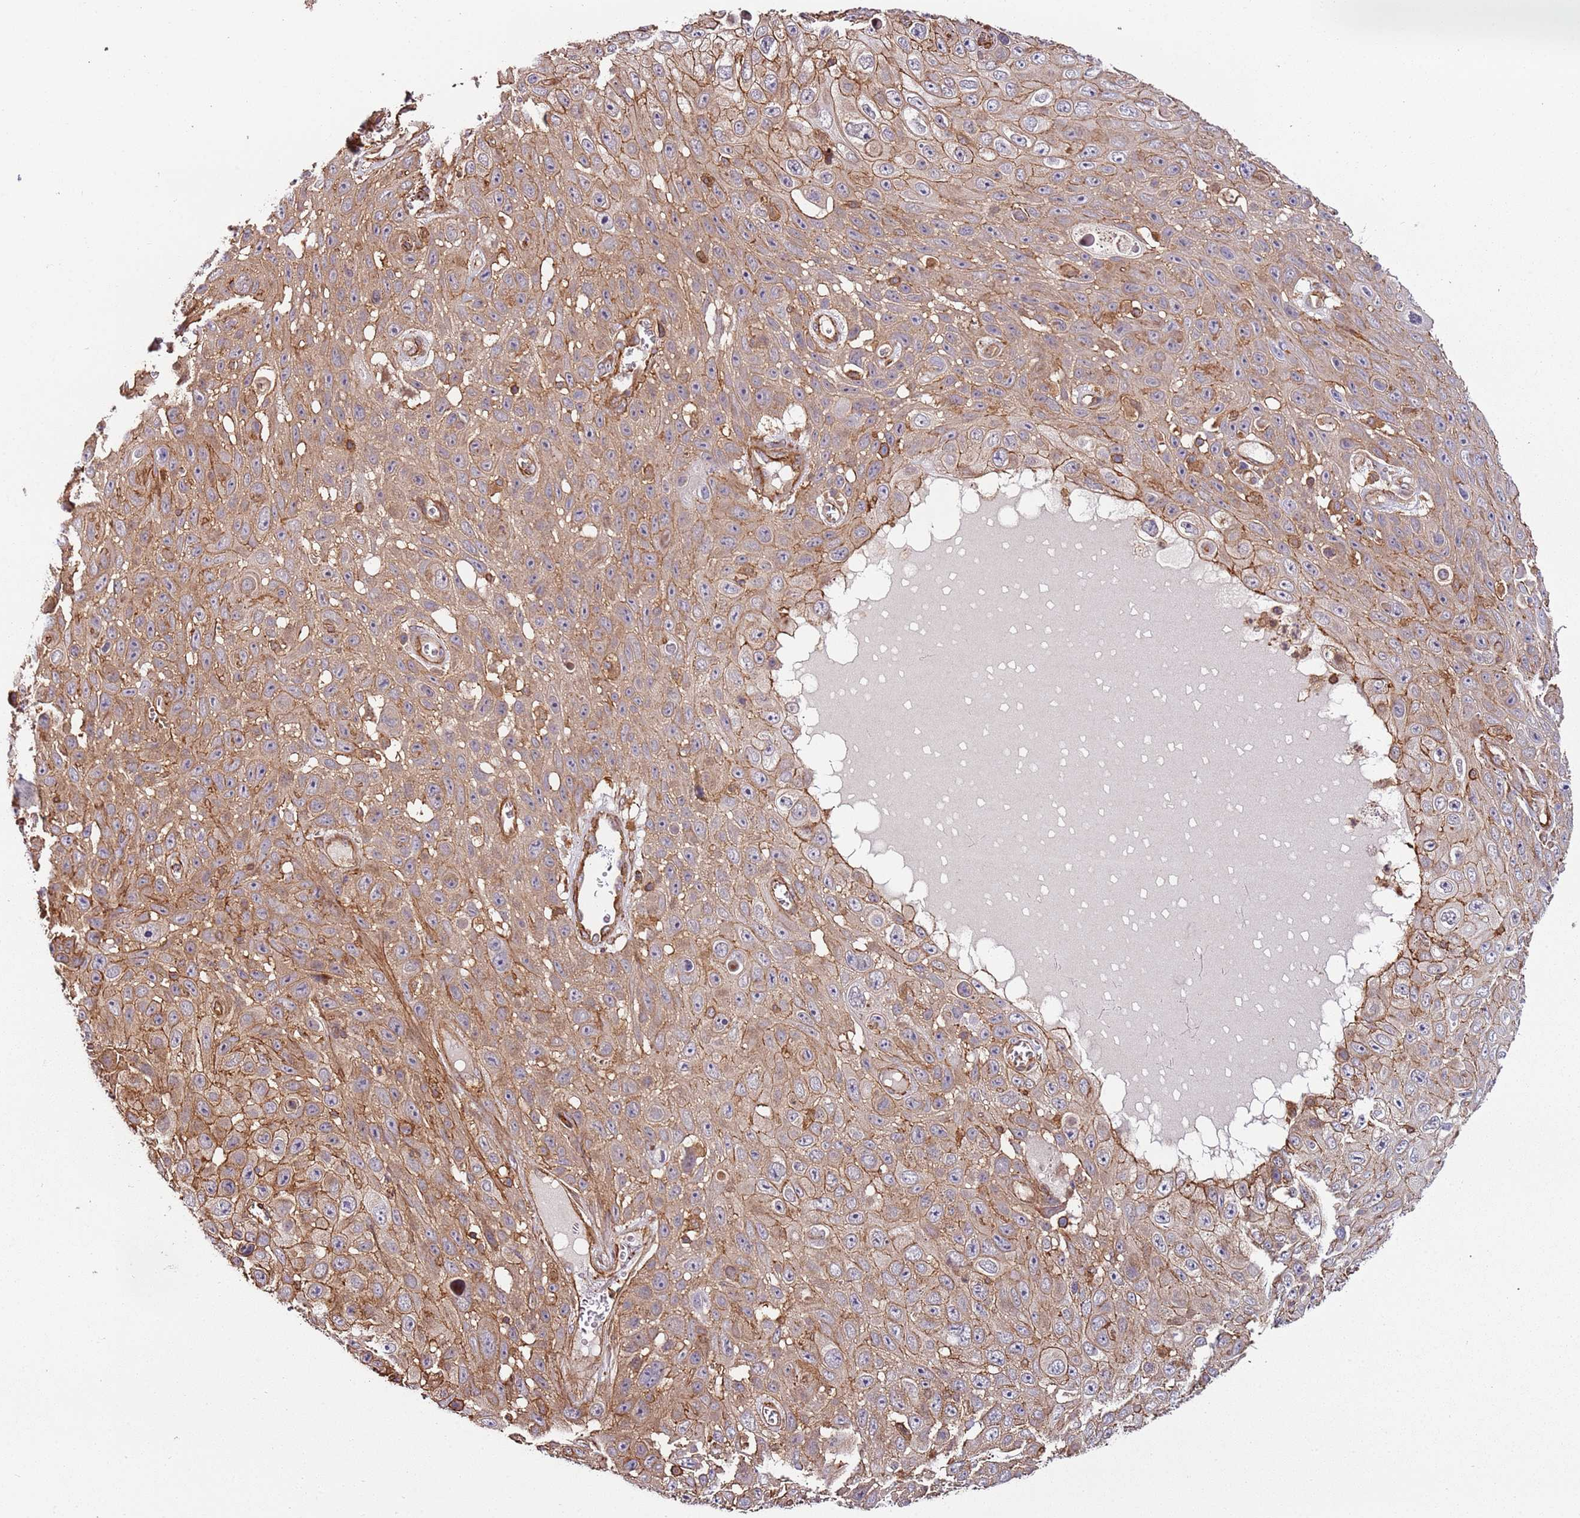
{"staining": {"intensity": "moderate", "quantity": "25%-75%", "location": "cytoplasmic/membranous"}, "tissue": "skin cancer", "cell_type": "Tumor cells", "image_type": "cancer", "snomed": [{"axis": "morphology", "description": "Squamous cell carcinoma, NOS"}, {"axis": "topography", "description": "Skin"}], "caption": "Protein expression analysis of skin squamous cell carcinoma reveals moderate cytoplasmic/membranous expression in approximately 25%-75% of tumor cells.", "gene": "CYP2U1", "patient": {"sex": "male", "age": 82}}